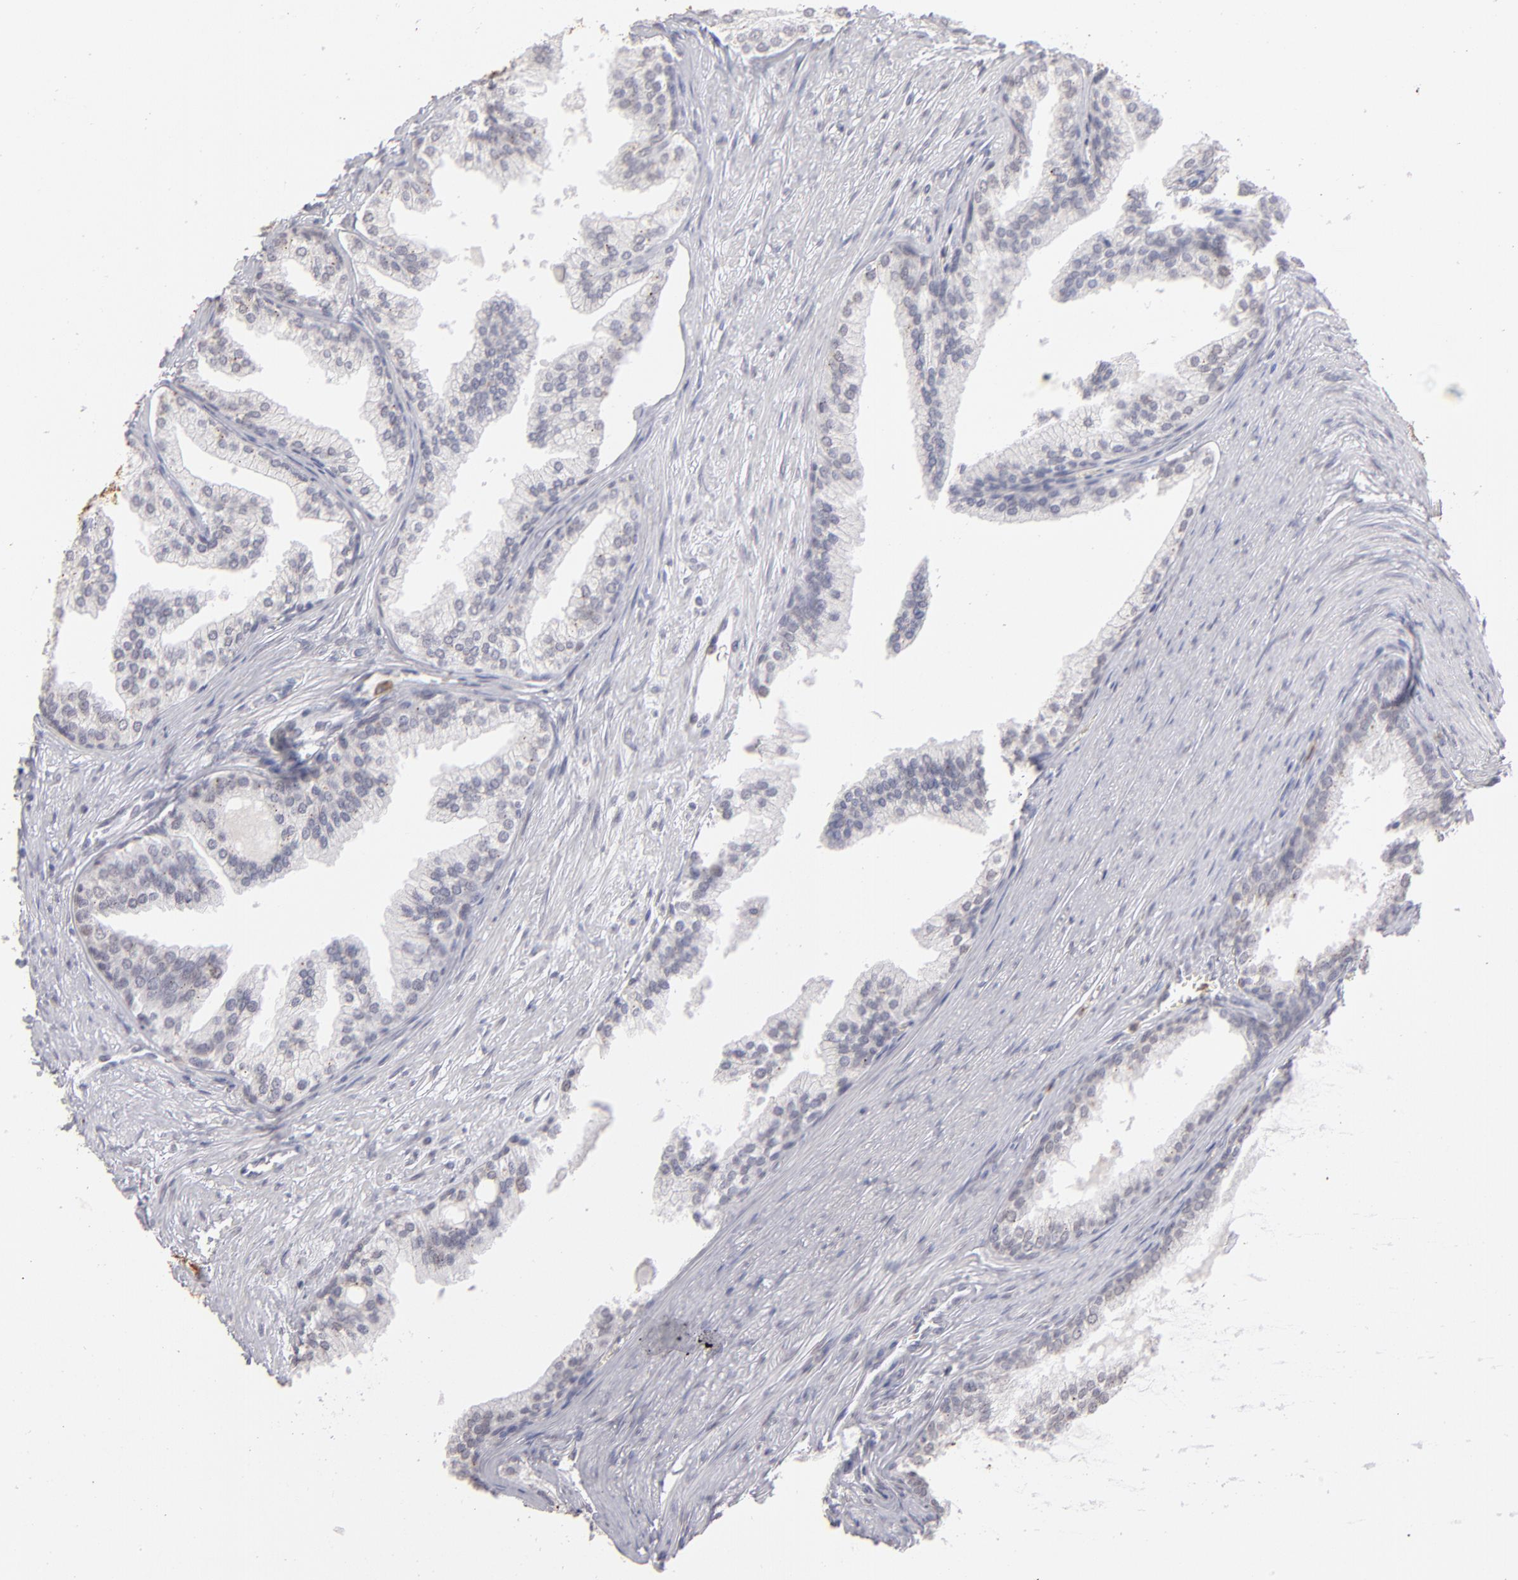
{"staining": {"intensity": "negative", "quantity": "none", "location": "none"}, "tissue": "prostate", "cell_type": "Glandular cells", "image_type": "normal", "snomed": [{"axis": "morphology", "description": "Normal tissue, NOS"}, {"axis": "topography", "description": "Prostate"}], "caption": "Glandular cells show no significant positivity in unremarkable prostate.", "gene": "MGAM", "patient": {"sex": "male", "age": 68}}